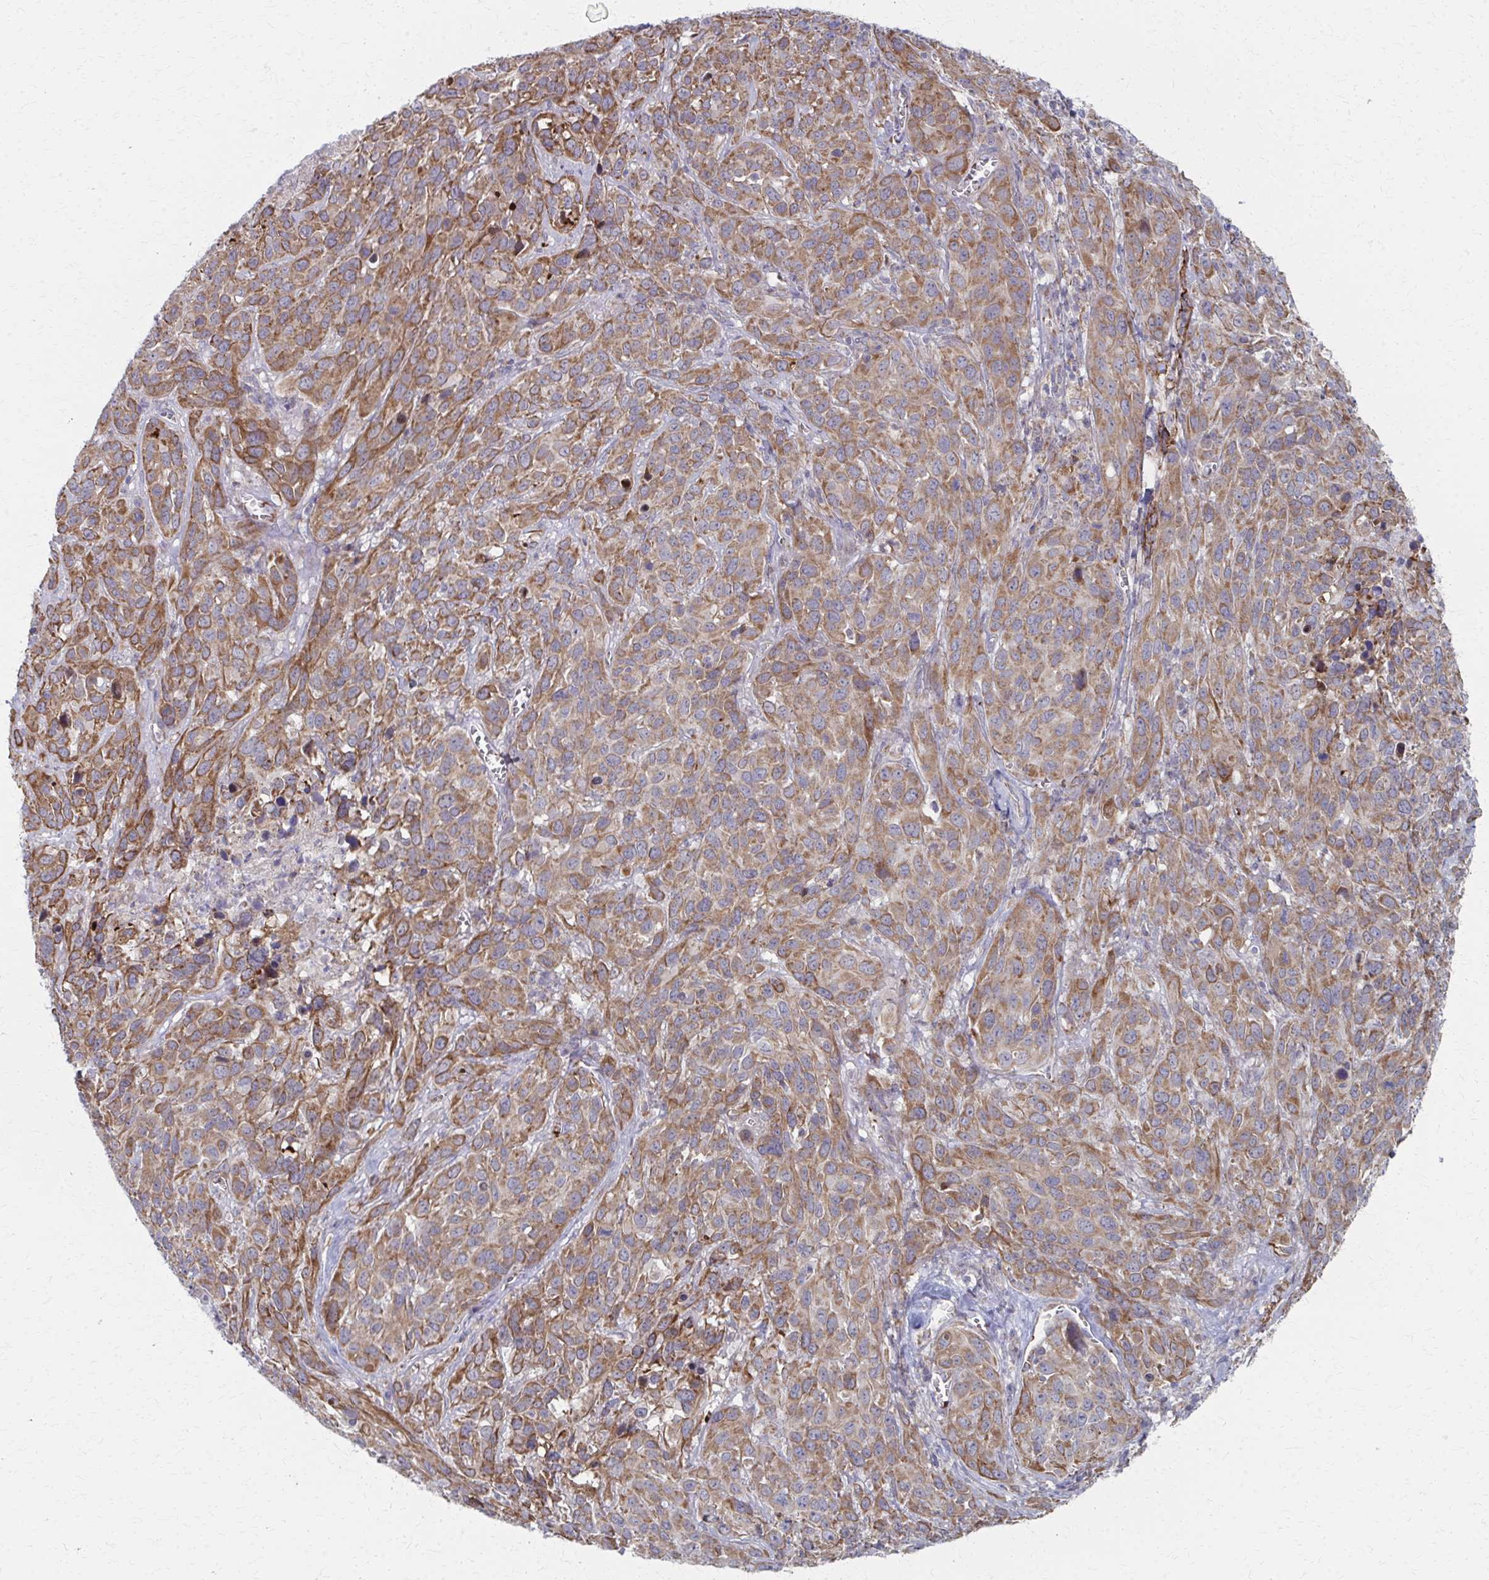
{"staining": {"intensity": "moderate", "quantity": ">75%", "location": "cytoplasmic/membranous"}, "tissue": "cervical cancer", "cell_type": "Tumor cells", "image_type": "cancer", "snomed": [{"axis": "morphology", "description": "Normal tissue, NOS"}, {"axis": "morphology", "description": "Squamous cell carcinoma, NOS"}, {"axis": "topography", "description": "Cervix"}], "caption": "Immunohistochemical staining of human cervical cancer reveals medium levels of moderate cytoplasmic/membranous positivity in approximately >75% of tumor cells. (IHC, brightfield microscopy, high magnification).", "gene": "FAHD1", "patient": {"sex": "female", "age": 51}}